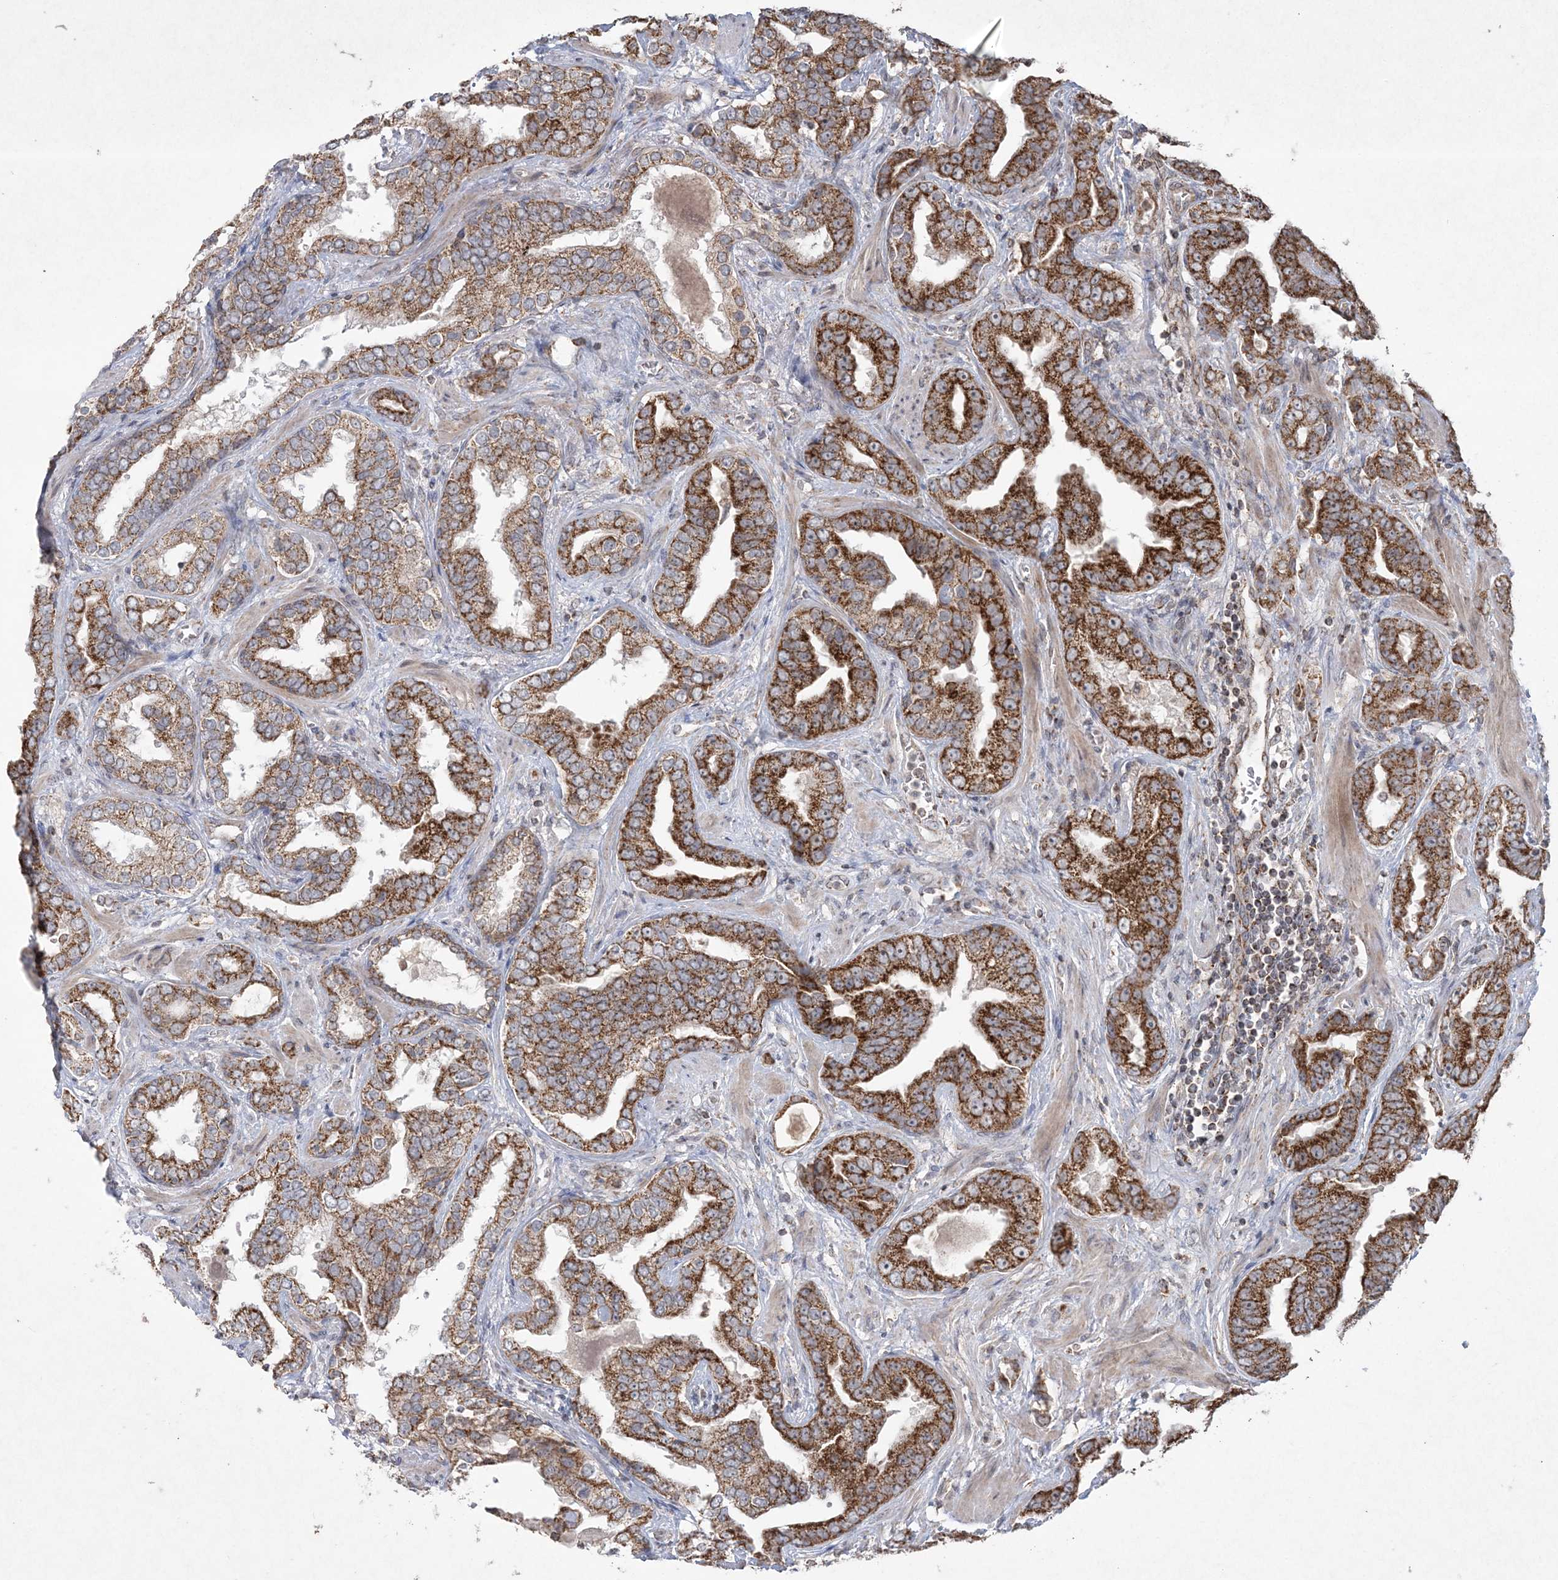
{"staining": {"intensity": "strong", "quantity": "25%-75%", "location": "cytoplasmic/membranous"}, "tissue": "prostate cancer", "cell_type": "Tumor cells", "image_type": "cancer", "snomed": [{"axis": "morphology", "description": "Adenocarcinoma, Low grade"}, {"axis": "topography", "description": "Prostate"}], "caption": "High-magnification brightfield microscopy of prostate adenocarcinoma (low-grade) stained with DAB (brown) and counterstained with hematoxylin (blue). tumor cells exhibit strong cytoplasmic/membranous staining is seen in approximately25%-75% of cells. The staining was performed using DAB to visualize the protein expression in brown, while the nuclei were stained in blue with hematoxylin (Magnification: 20x).", "gene": "LRPPRC", "patient": {"sex": "male", "age": 60}}